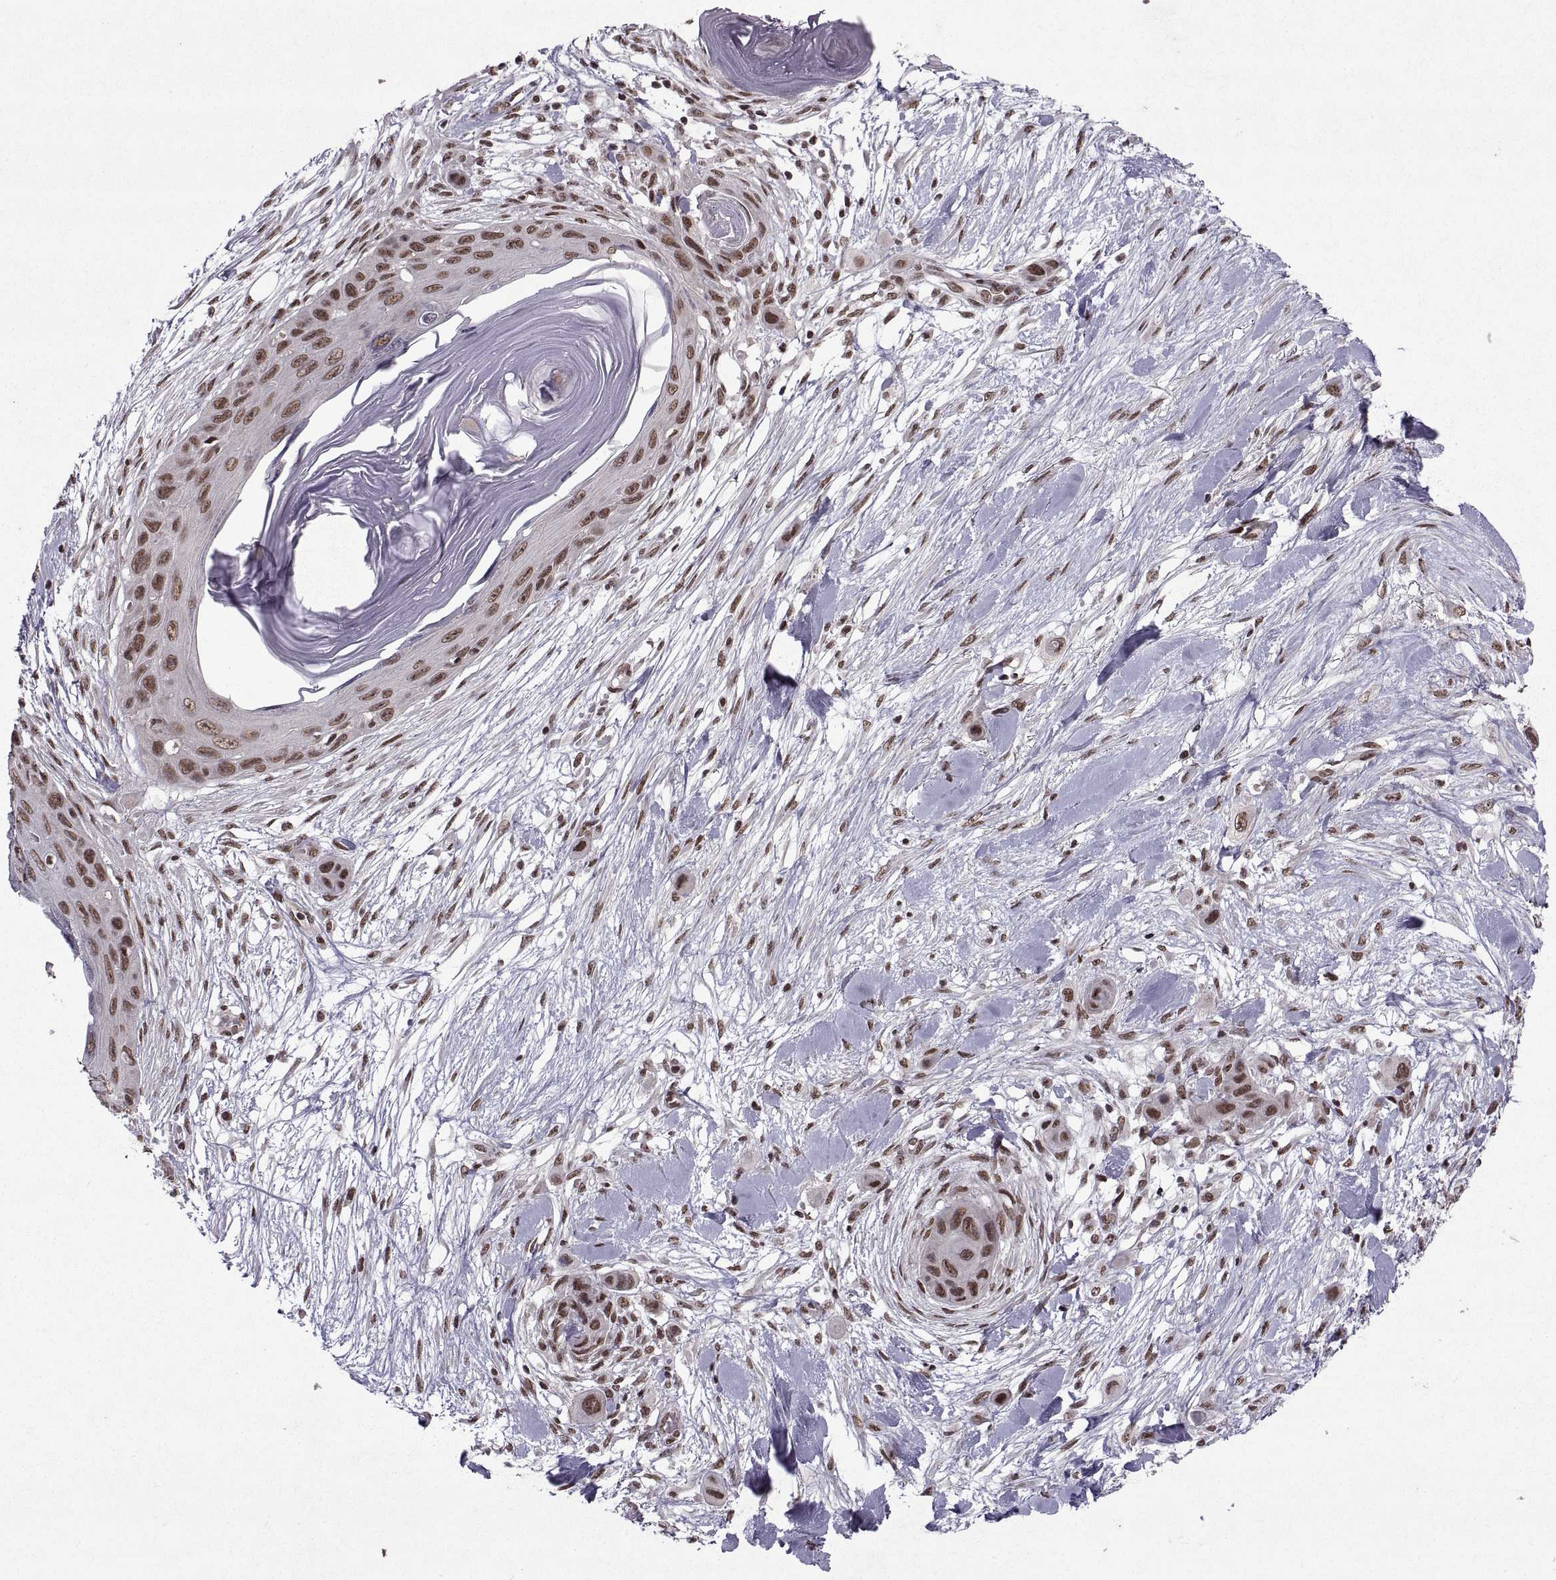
{"staining": {"intensity": "strong", "quantity": "25%-75%", "location": "nuclear"}, "tissue": "skin cancer", "cell_type": "Tumor cells", "image_type": "cancer", "snomed": [{"axis": "morphology", "description": "Squamous cell carcinoma, NOS"}, {"axis": "topography", "description": "Skin"}], "caption": "Immunohistochemical staining of skin cancer demonstrates high levels of strong nuclear staining in approximately 25%-75% of tumor cells. (DAB = brown stain, brightfield microscopy at high magnification).", "gene": "MT1E", "patient": {"sex": "male", "age": 79}}